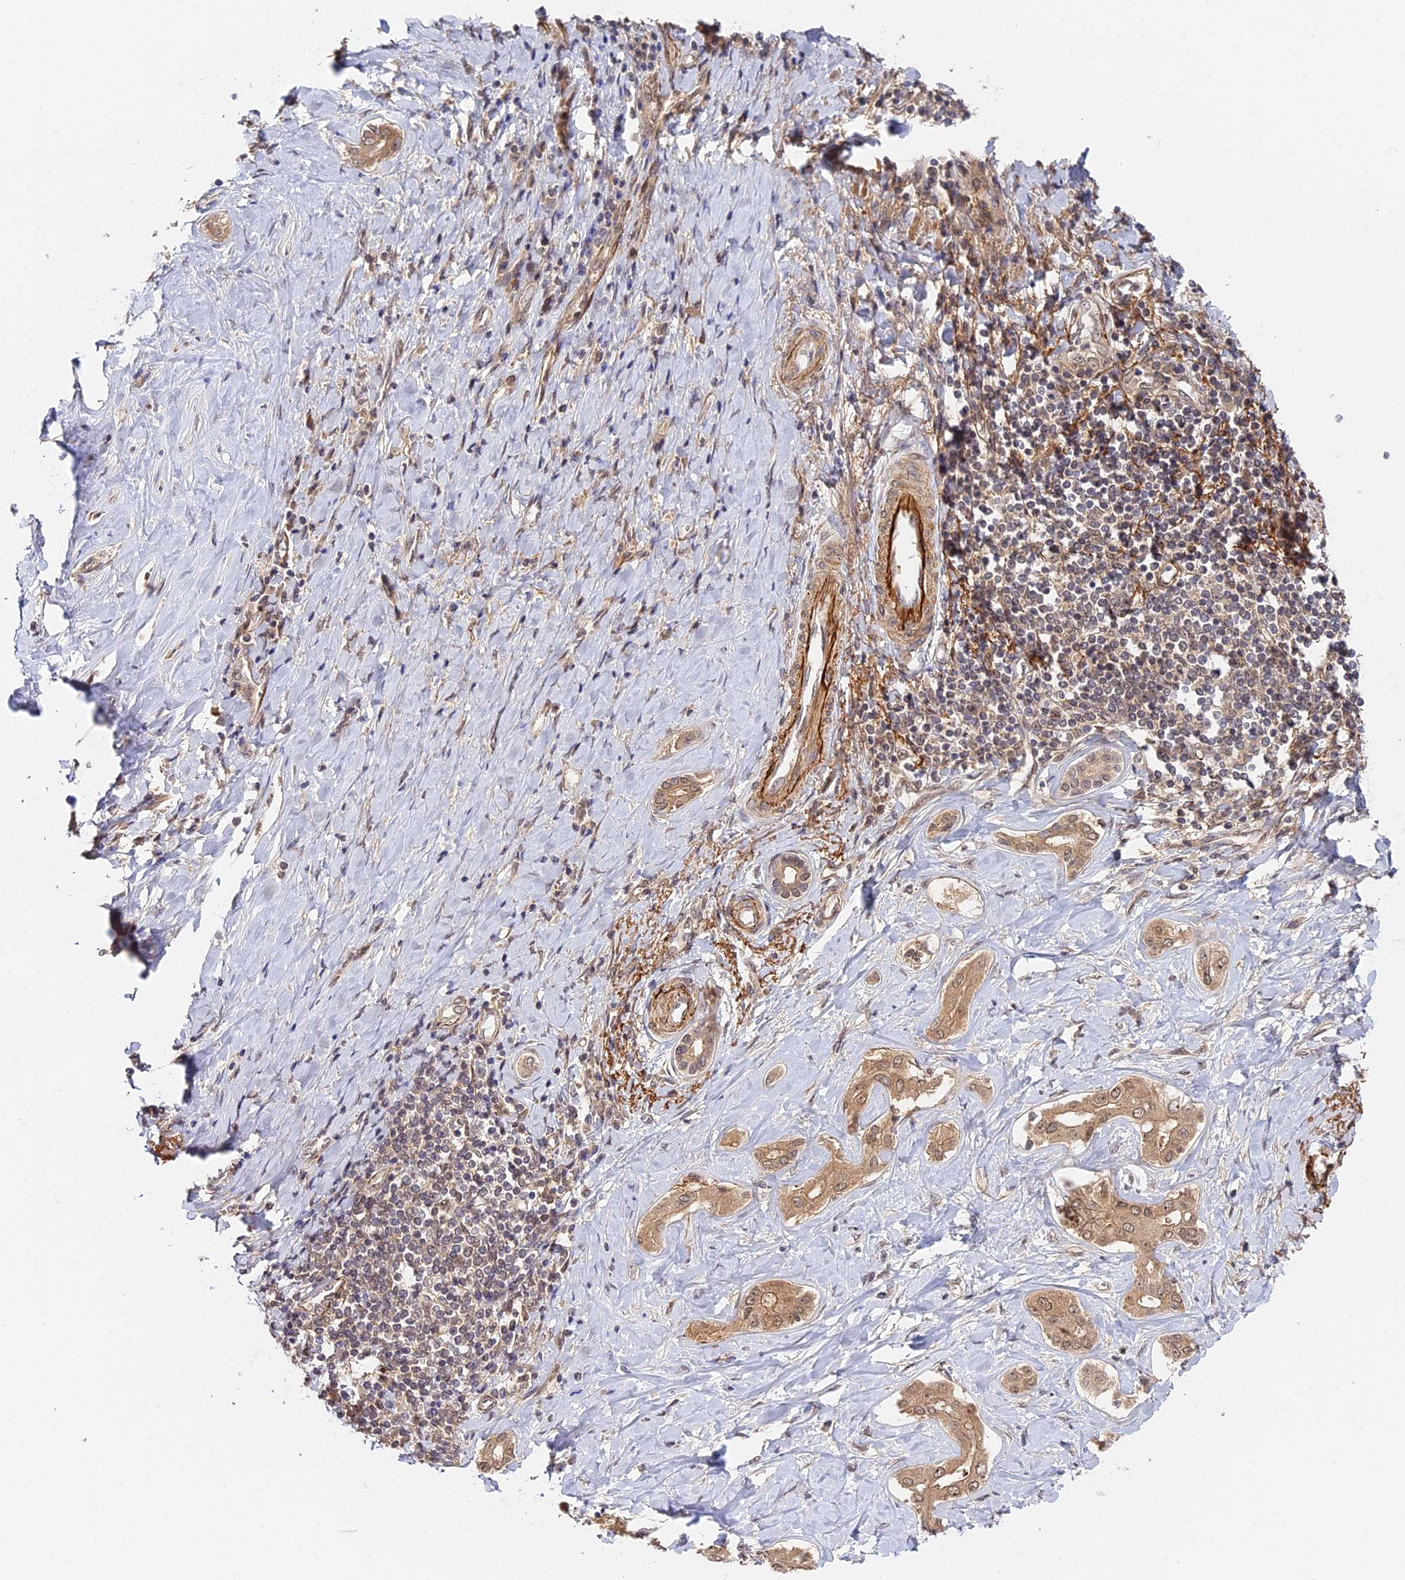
{"staining": {"intensity": "weak", "quantity": ">75%", "location": "cytoplasmic/membranous,nuclear"}, "tissue": "liver cancer", "cell_type": "Tumor cells", "image_type": "cancer", "snomed": [{"axis": "morphology", "description": "Cholangiocarcinoma"}, {"axis": "topography", "description": "Liver"}], "caption": "Brown immunohistochemical staining in liver cholangiocarcinoma demonstrates weak cytoplasmic/membranous and nuclear expression in about >75% of tumor cells. (brown staining indicates protein expression, while blue staining denotes nuclei).", "gene": "IMPACT", "patient": {"sex": "female", "age": 77}}